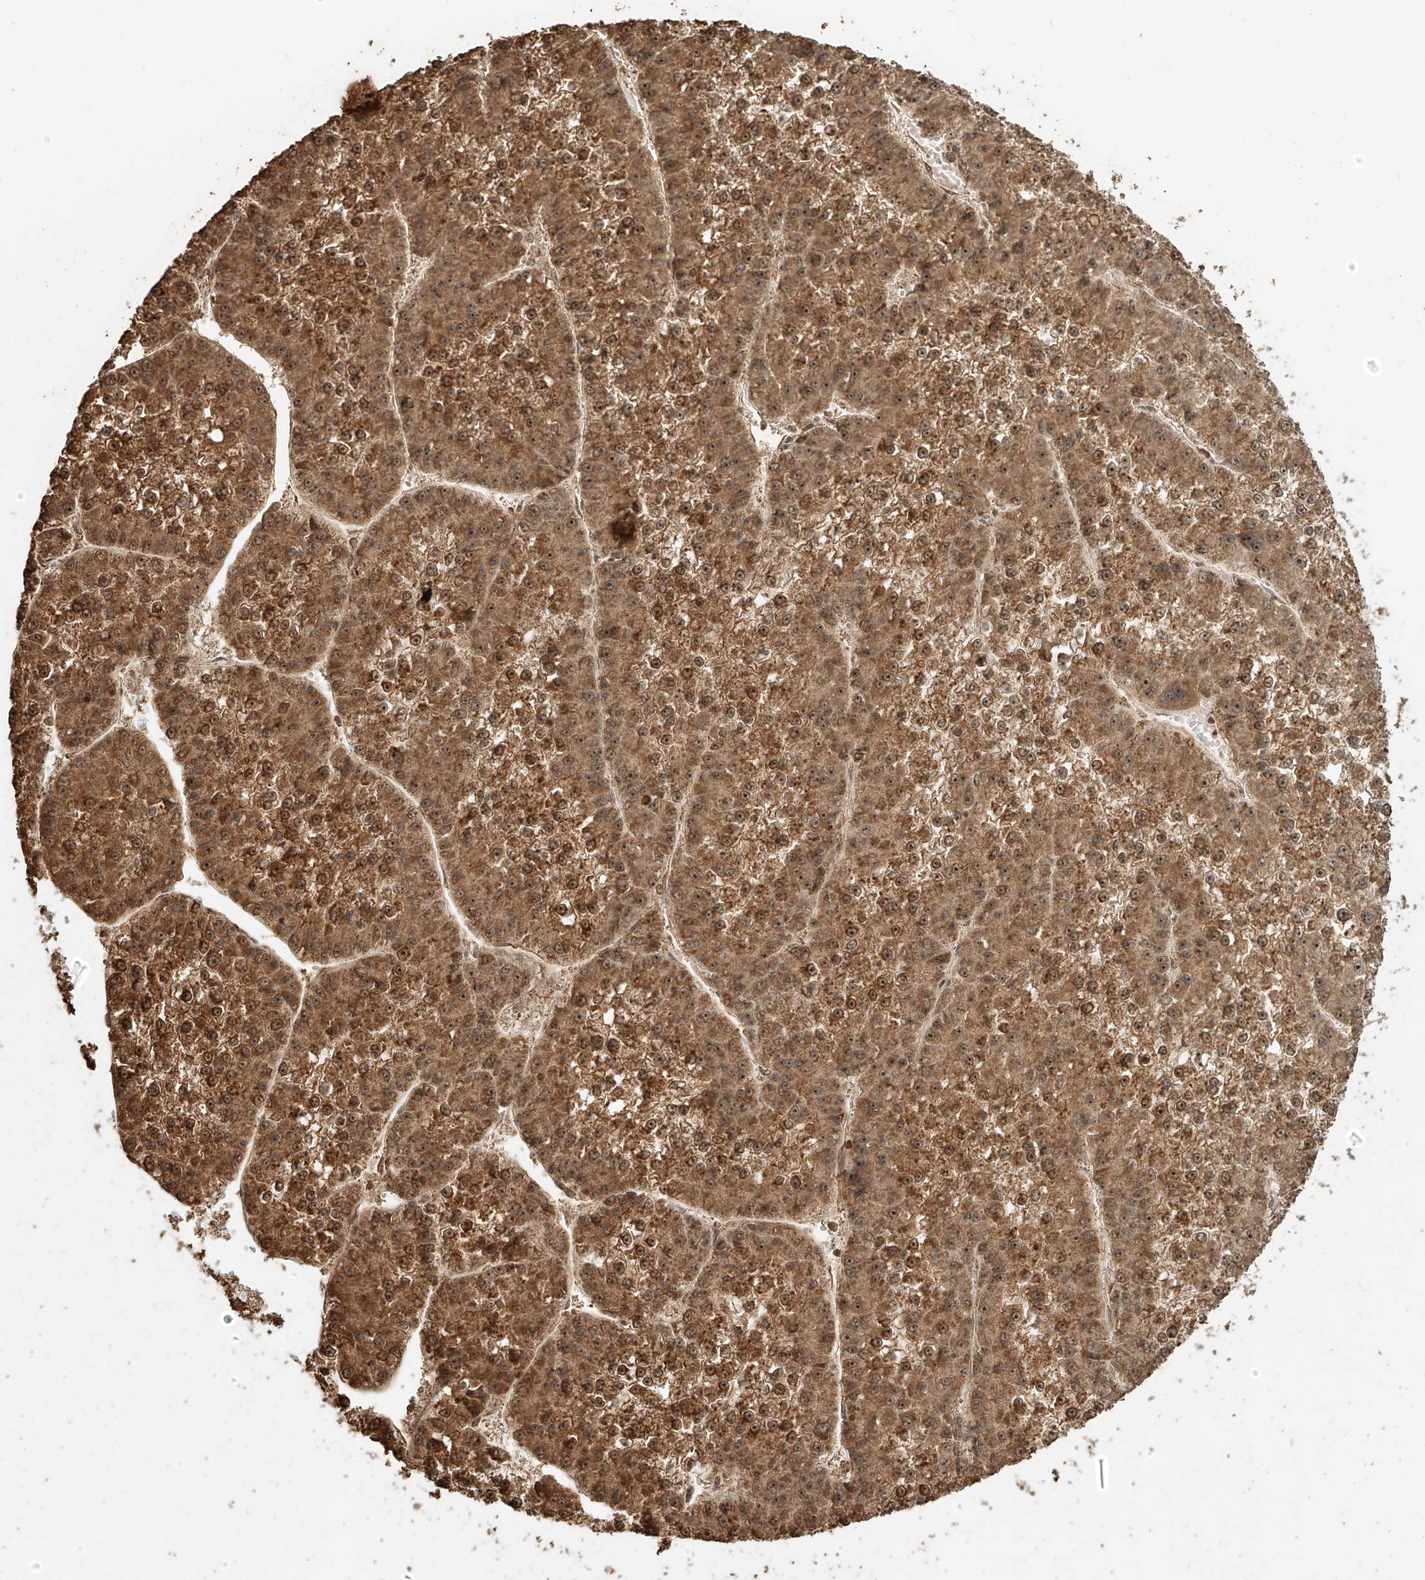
{"staining": {"intensity": "moderate", "quantity": ">75%", "location": "cytoplasmic/membranous,nuclear"}, "tissue": "liver cancer", "cell_type": "Tumor cells", "image_type": "cancer", "snomed": [{"axis": "morphology", "description": "Carcinoma, Hepatocellular, NOS"}, {"axis": "topography", "description": "Liver"}], "caption": "DAB immunohistochemical staining of liver cancer (hepatocellular carcinoma) demonstrates moderate cytoplasmic/membranous and nuclear protein positivity in approximately >75% of tumor cells. (DAB (3,3'-diaminobenzidine) = brown stain, brightfield microscopy at high magnification).", "gene": "ZNF660", "patient": {"sex": "female", "age": 73}}